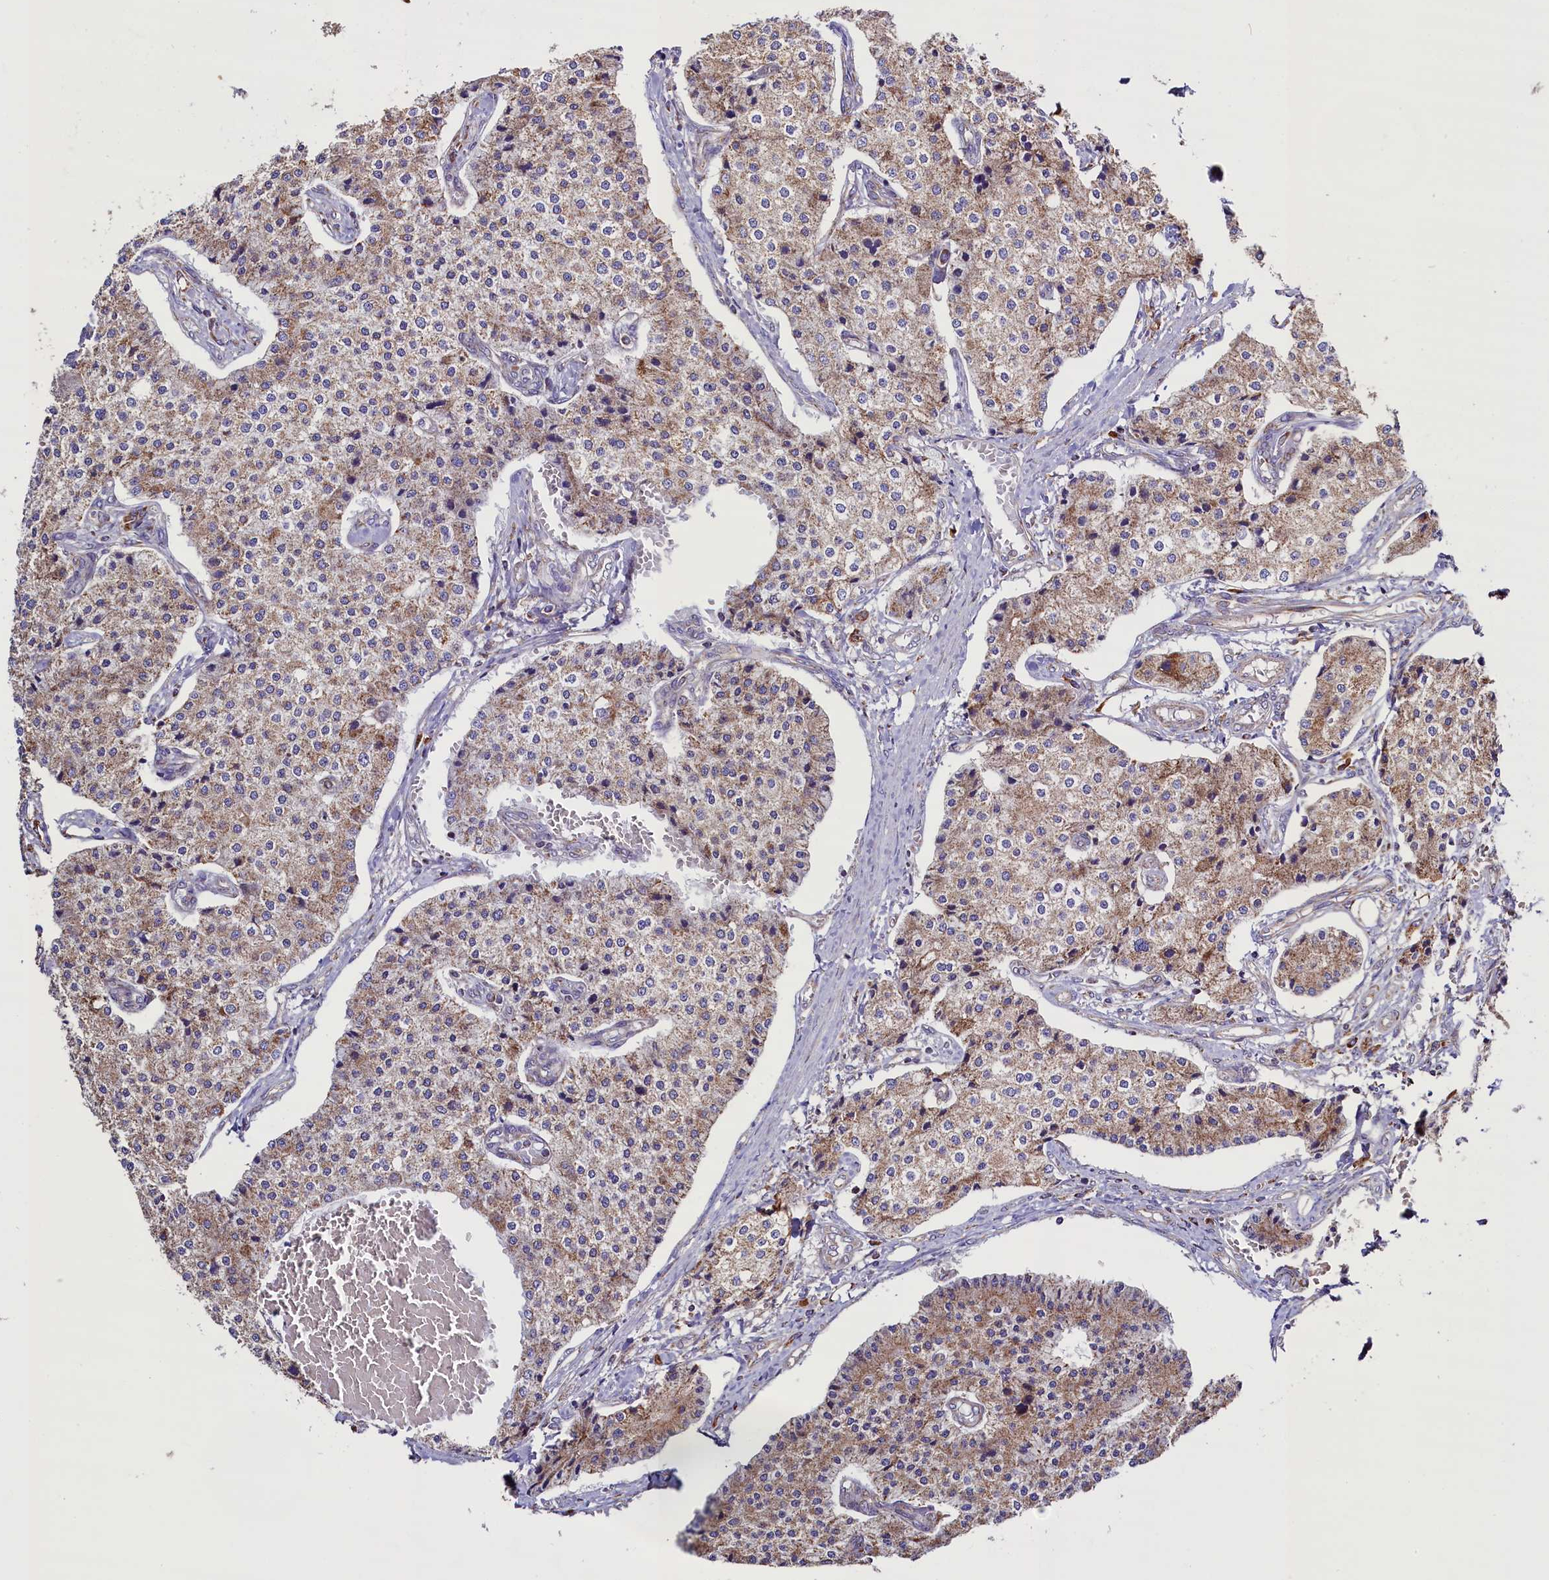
{"staining": {"intensity": "weak", "quantity": ">75%", "location": "cytoplasmic/membranous"}, "tissue": "carcinoid", "cell_type": "Tumor cells", "image_type": "cancer", "snomed": [{"axis": "morphology", "description": "Carcinoid, malignant, NOS"}, {"axis": "topography", "description": "Colon"}], "caption": "Tumor cells exhibit weak cytoplasmic/membranous expression in approximately >75% of cells in carcinoid.", "gene": "ZSWIM1", "patient": {"sex": "female", "age": 52}}